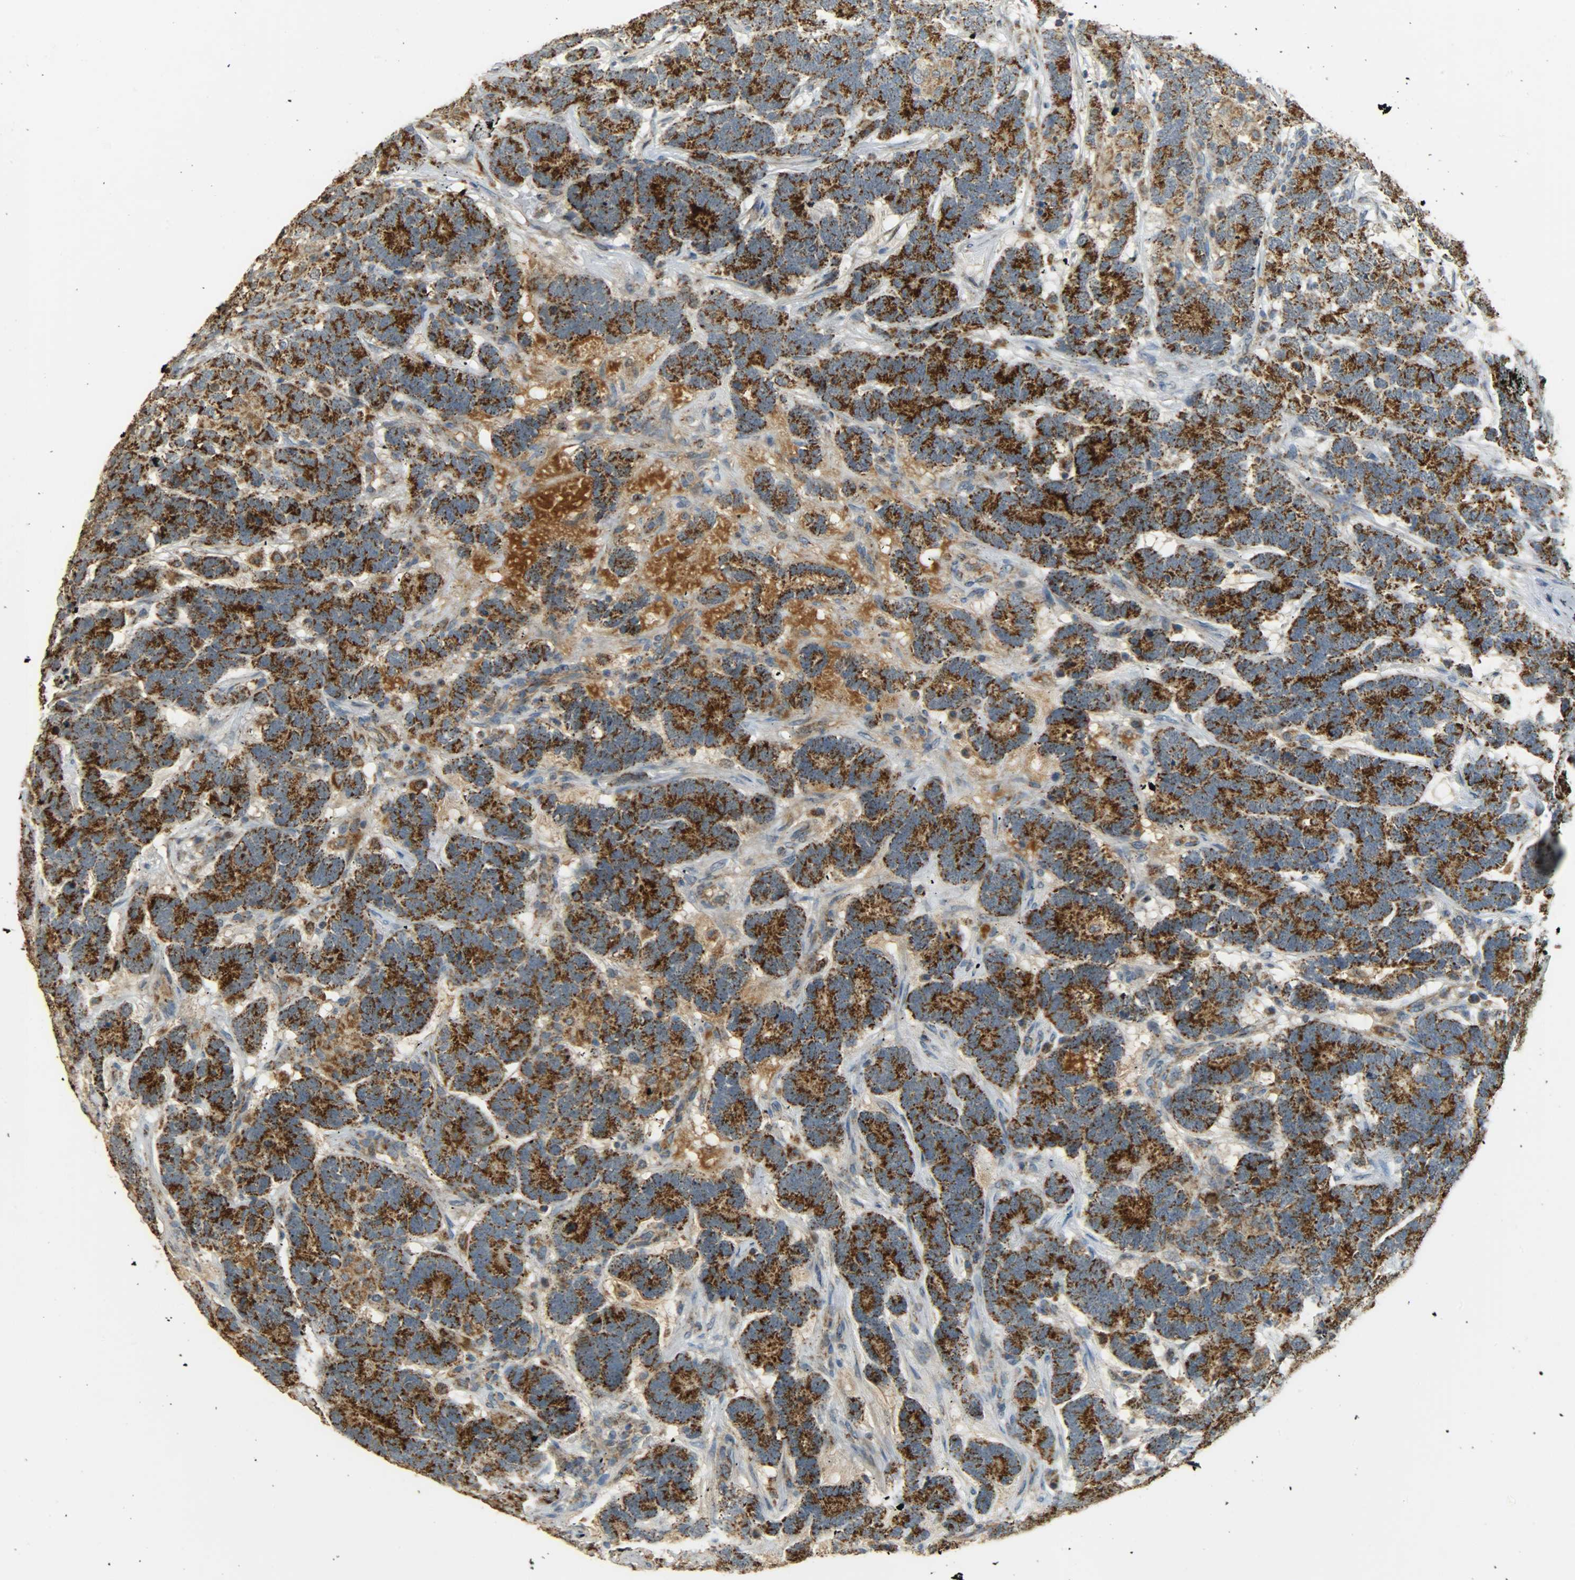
{"staining": {"intensity": "strong", "quantity": ">75%", "location": "cytoplasmic/membranous"}, "tissue": "testis cancer", "cell_type": "Tumor cells", "image_type": "cancer", "snomed": [{"axis": "morphology", "description": "Carcinoma, Embryonal, NOS"}, {"axis": "topography", "description": "Testis"}], "caption": "Approximately >75% of tumor cells in human testis cancer (embryonal carcinoma) reveal strong cytoplasmic/membranous protein staining as visualized by brown immunohistochemical staining.", "gene": "HDHD5", "patient": {"sex": "male", "age": 26}}